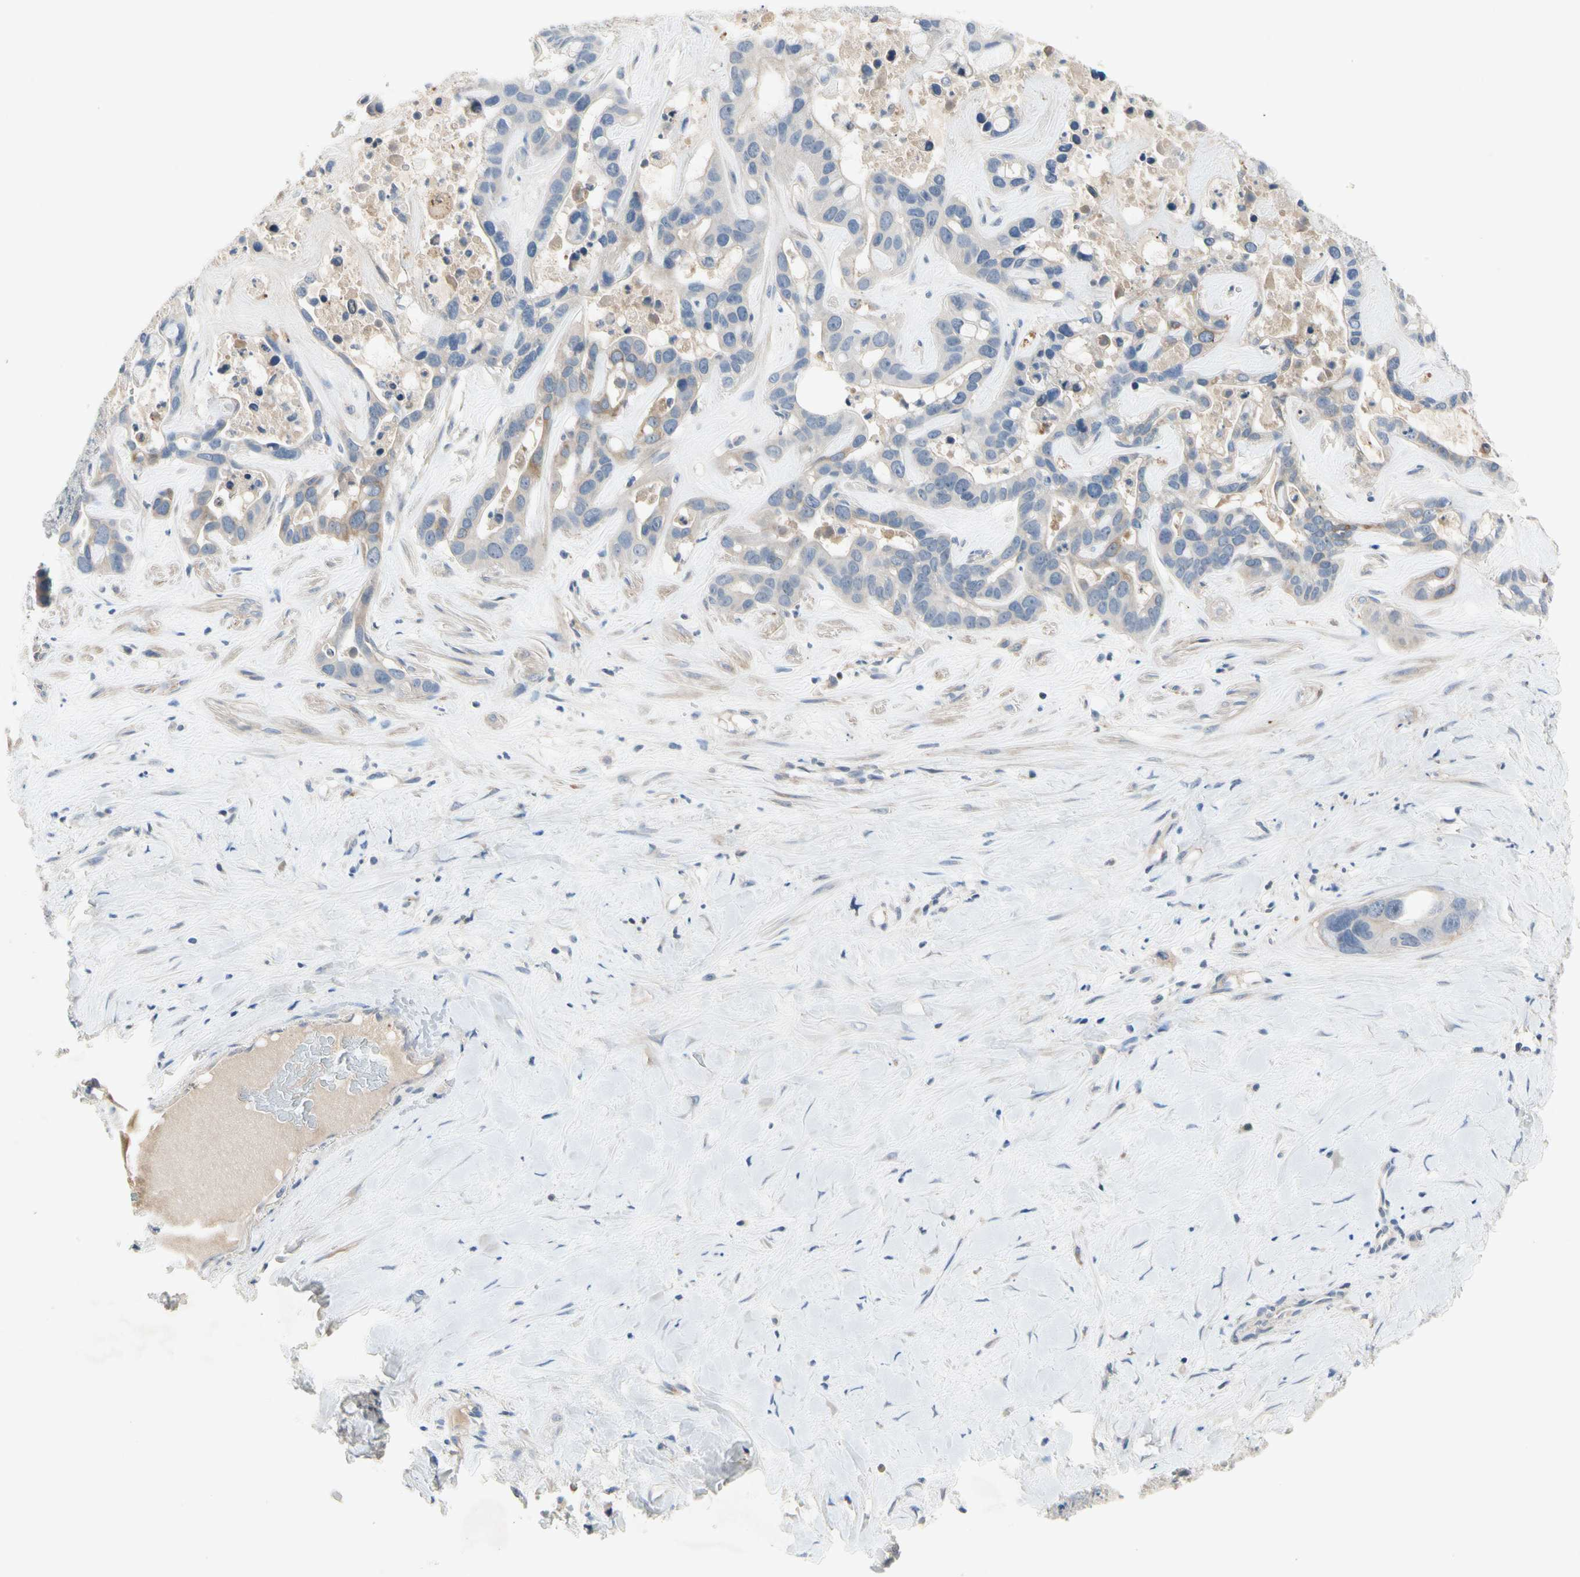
{"staining": {"intensity": "weak", "quantity": "25%-75%", "location": "cytoplasmic/membranous"}, "tissue": "liver cancer", "cell_type": "Tumor cells", "image_type": "cancer", "snomed": [{"axis": "morphology", "description": "Cholangiocarcinoma"}, {"axis": "topography", "description": "Liver"}], "caption": "Approximately 25%-75% of tumor cells in human liver cholangiocarcinoma display weak cytoplasmic/membranous protein expression as visualized by brown immunohistochemical staining.", "gene": "GAS6", "patient": {"sex": "female", "age": 65}}